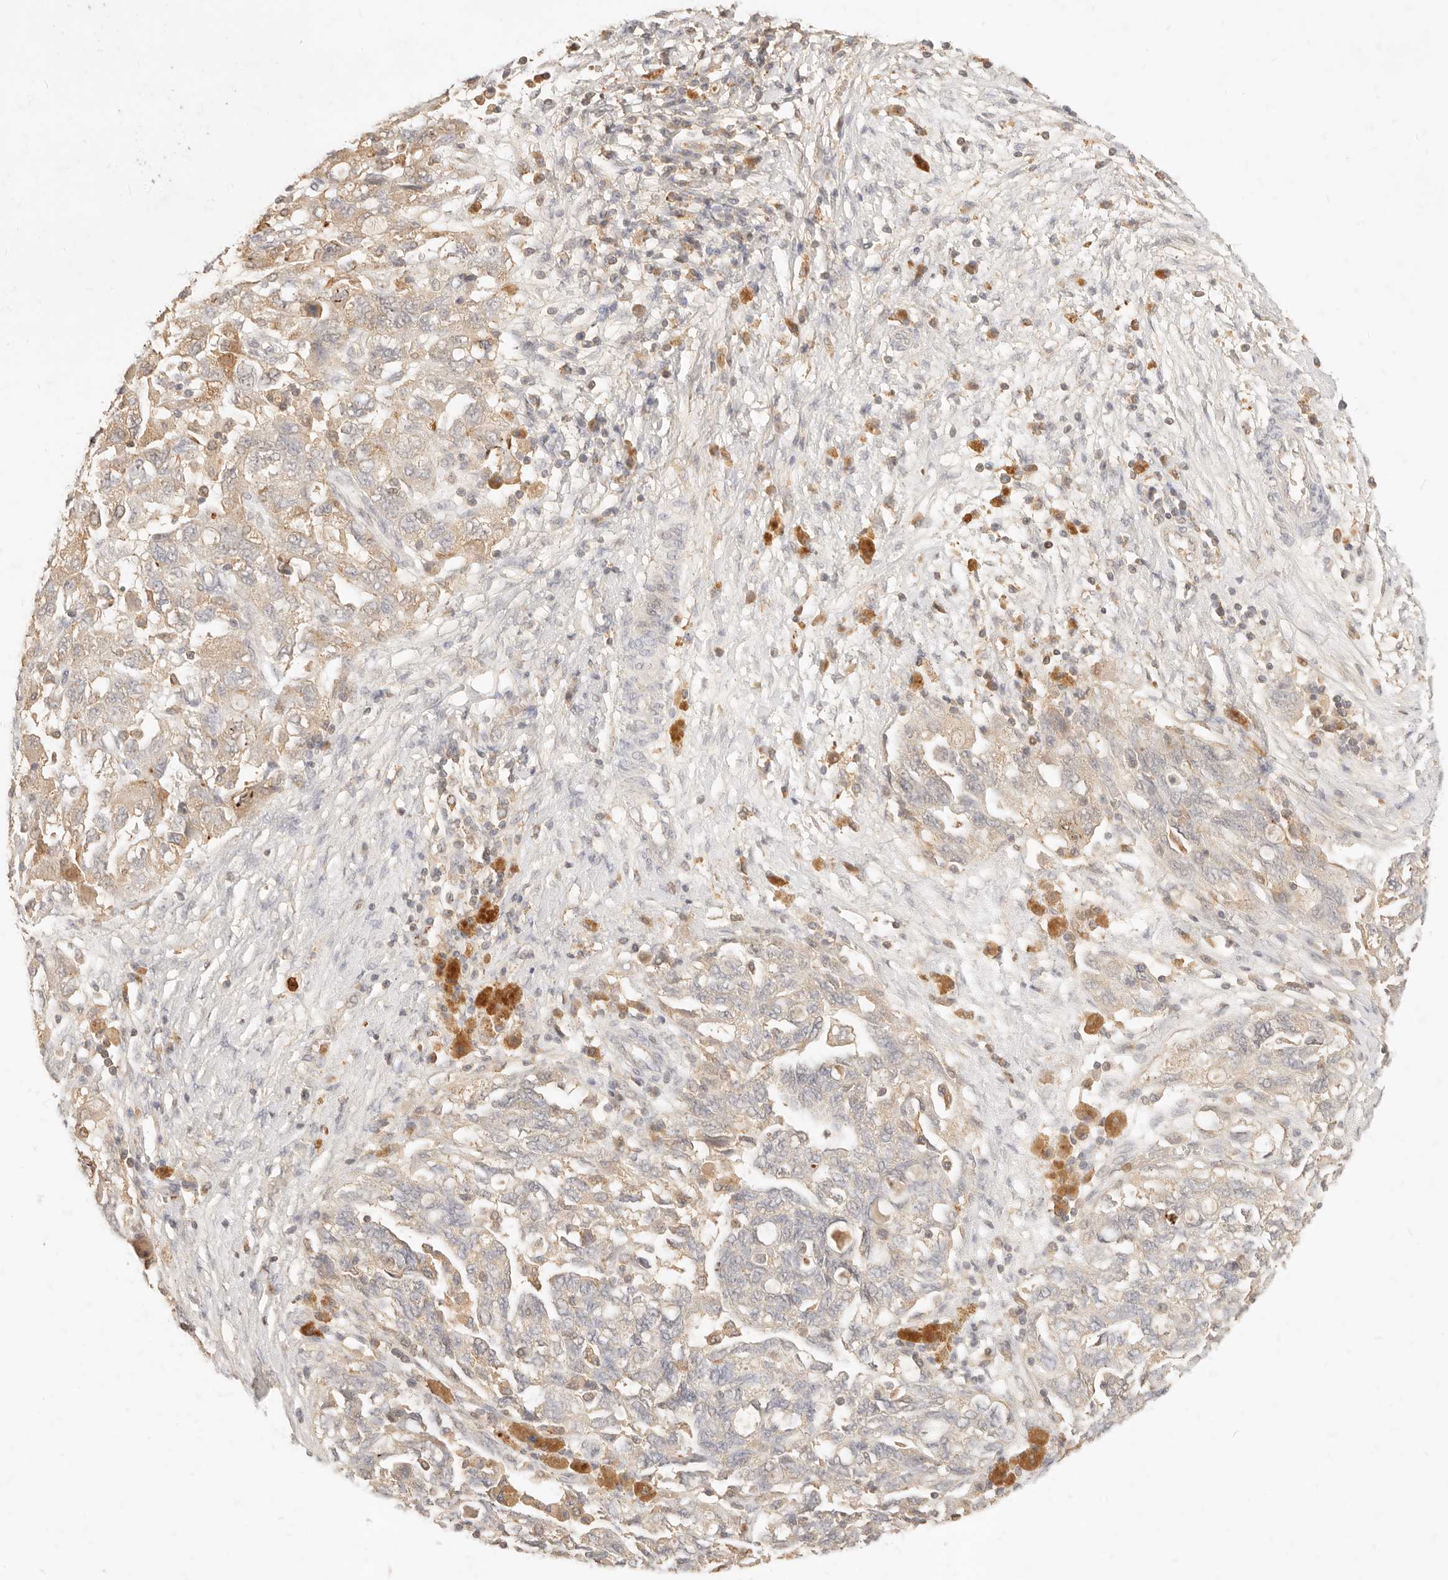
{"staining": {"intensity": "moderate", "quantity": "25%-75%", "location": "cytoplasmic/membranous"}, "tissue": "ovarian cancer", "cell_type": "Tumor cells", "image_type": "cancer", "snomed": [{"axis": "morphology", "description": "Carcinoma, NOS"}, {"axis": "morphology", "description": "Cystadenocarcinoma, serous, NOS"}, {"axis": "topography", "description": "Ovary"}], "caption": "Immunohistochemical staining of carcinoma (ovarian) demonstrates medium levels of moderate cytoplasmic/membranous positivity in about 25%-75% of tumor cells.", "gene": "TMTC2", "patient": {"sex": "female", "age": 69}}